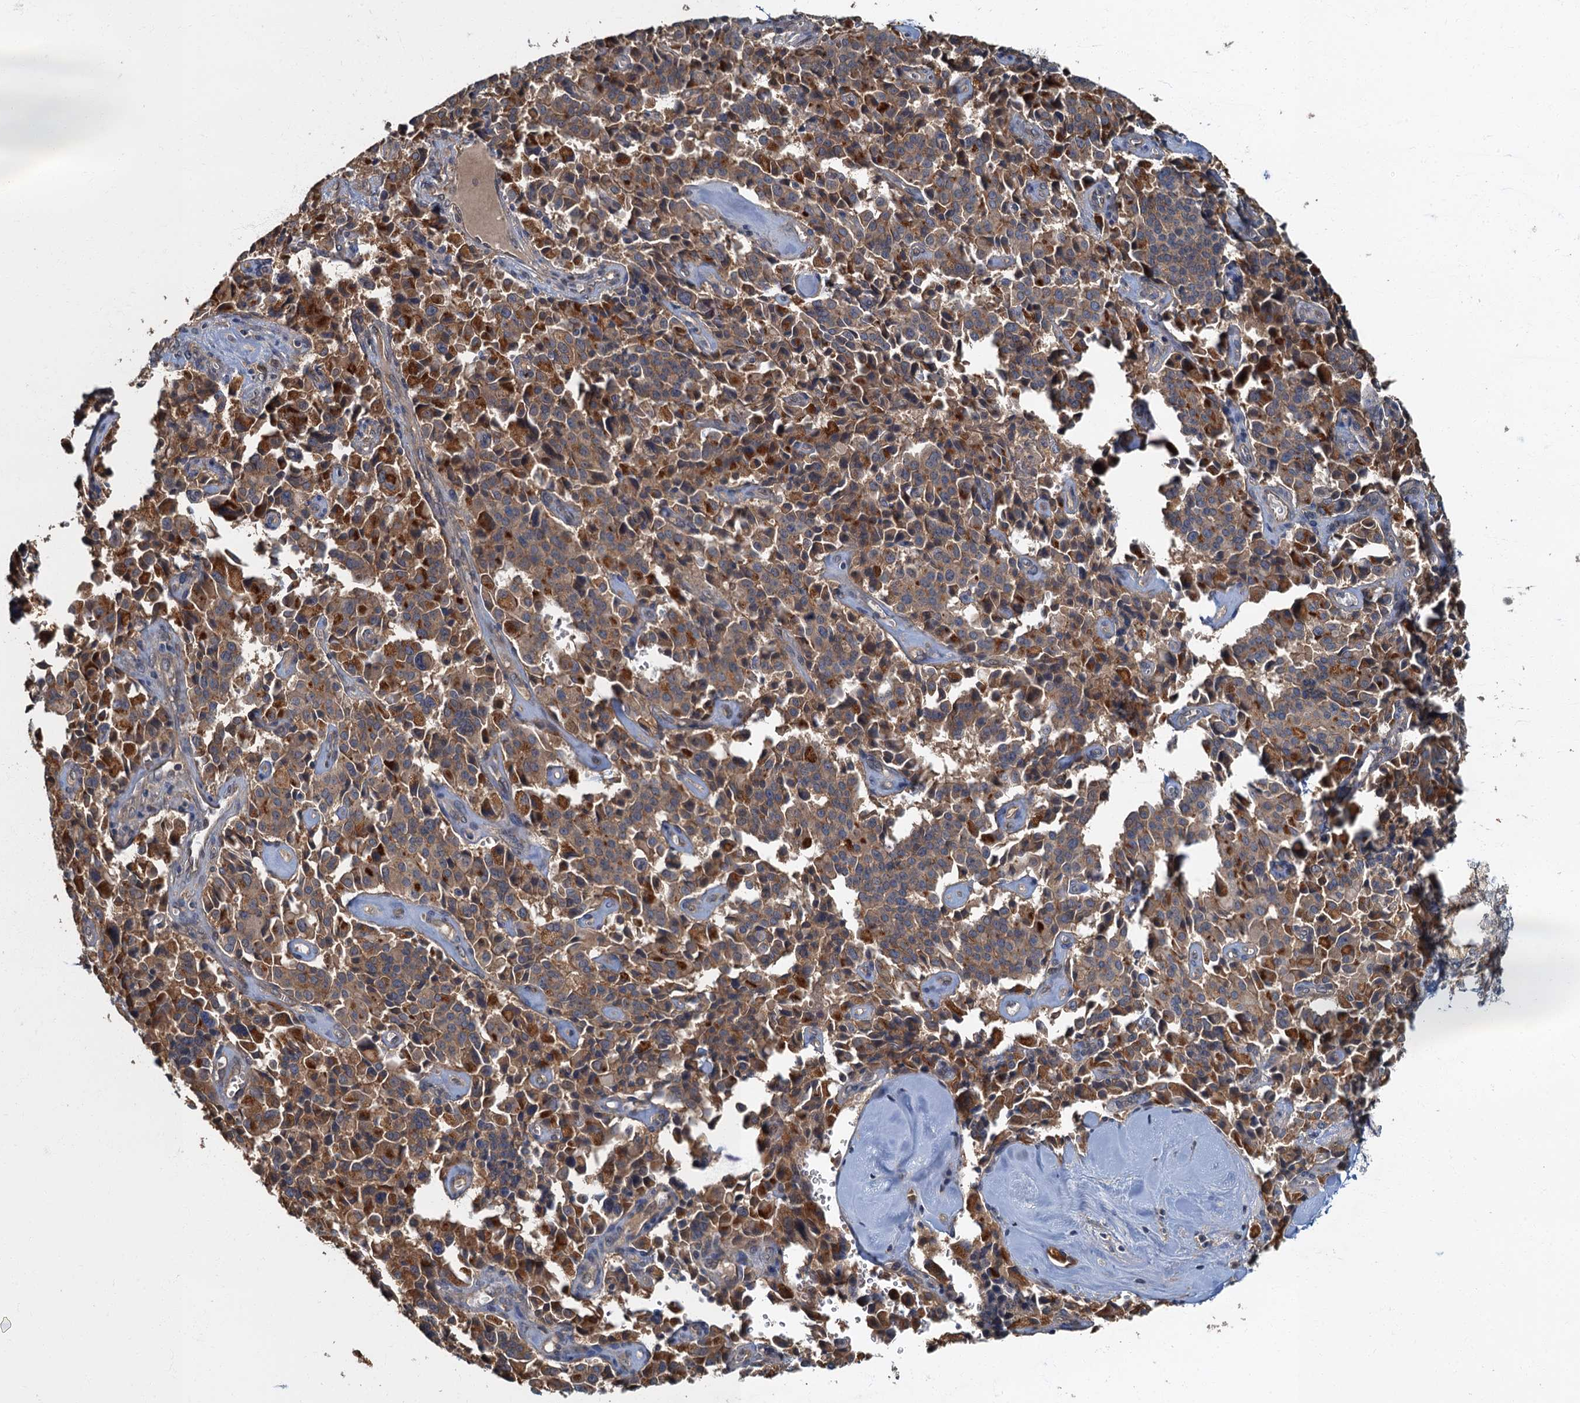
{"staining": {"intensity": "moderate", "quantity": ">75%", "location": "cytoplasmic/membranous"}, "tissue": "pancreatic cancer", "cell_type": "Tumor cells", "image_type": "cancer", "snomed": [{"axis": "morphology", "description": "Adenocarcinoma, NOS"}, {"axis": "topography", "description": "Pancreas"}], "caption": "Immunohistochemistry (IHC) micrograph of human adenocarcinoma (pancreatic) stained for a protein (brown), which demonstrates medium levels of moderate cytoplasmic/membranous positivity in approximately >75% of tumor cells.", "gene": "TBCK", "patient": {"sex": "male", "age": 65}}